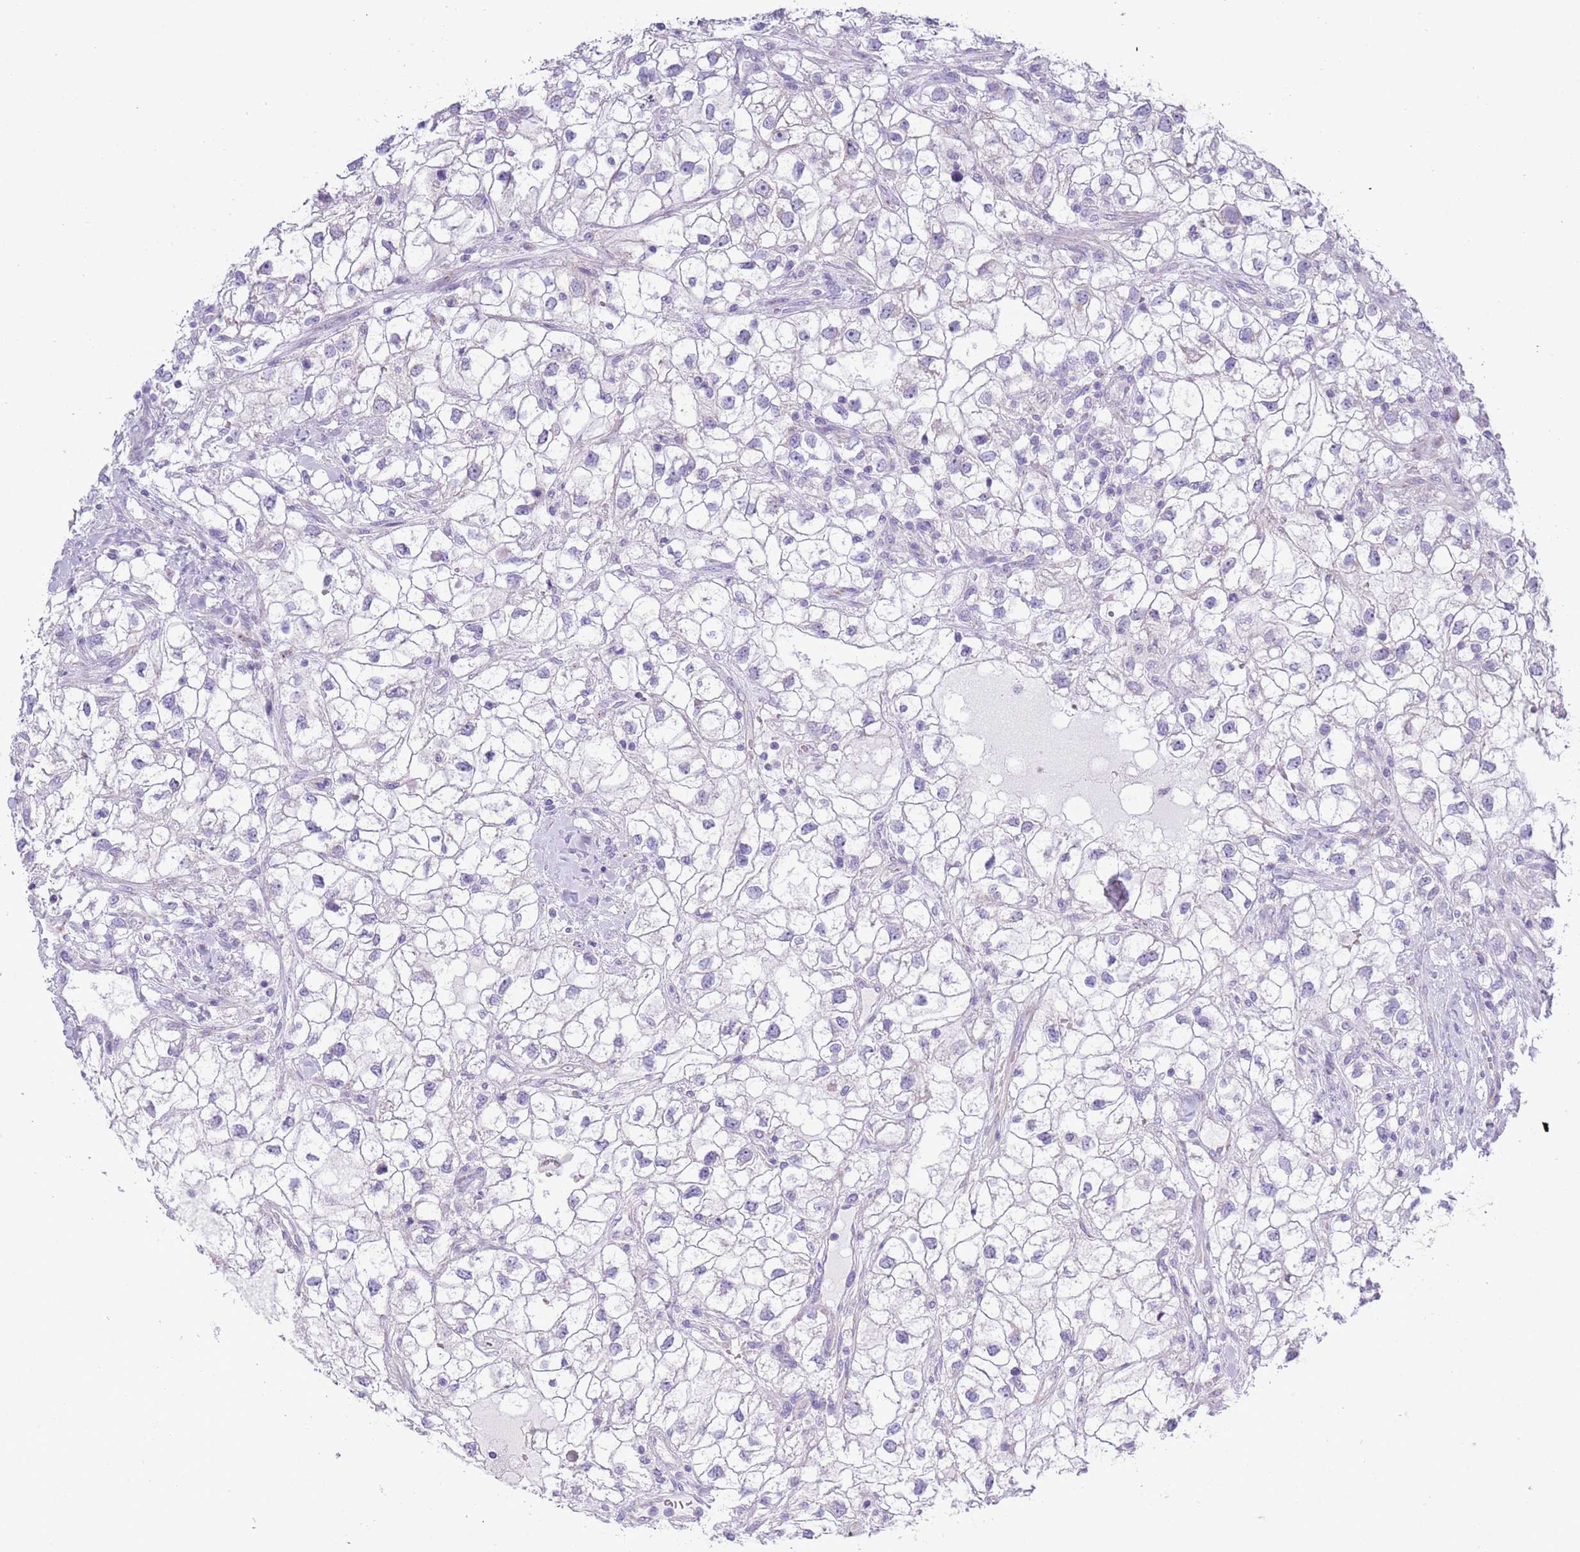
{"staining": {"intensity": "negative", "quantity": "none", "location": "none"}, "tissue": "renal cancer", "cell_type": "Tumor cells", "image_type": "cancer", "snomed": [{"axis": "morphology", "description": "Adenocarcinoma, NOS"}, {"axis": "topography", "description": "Kidney"}], "caption": "A micrograph of human adenocarcinoma (renal) is negative for staining in tumor cells. Brightfield microscopy of immunohistochemistry (IHC) stained with DAB (3,3'-diaminobenzidine) (brown) and hematoxylin (blue), captured at high magnification.", "gene": "MOCOS", "patient": {"sex": "male", "age": 59}}